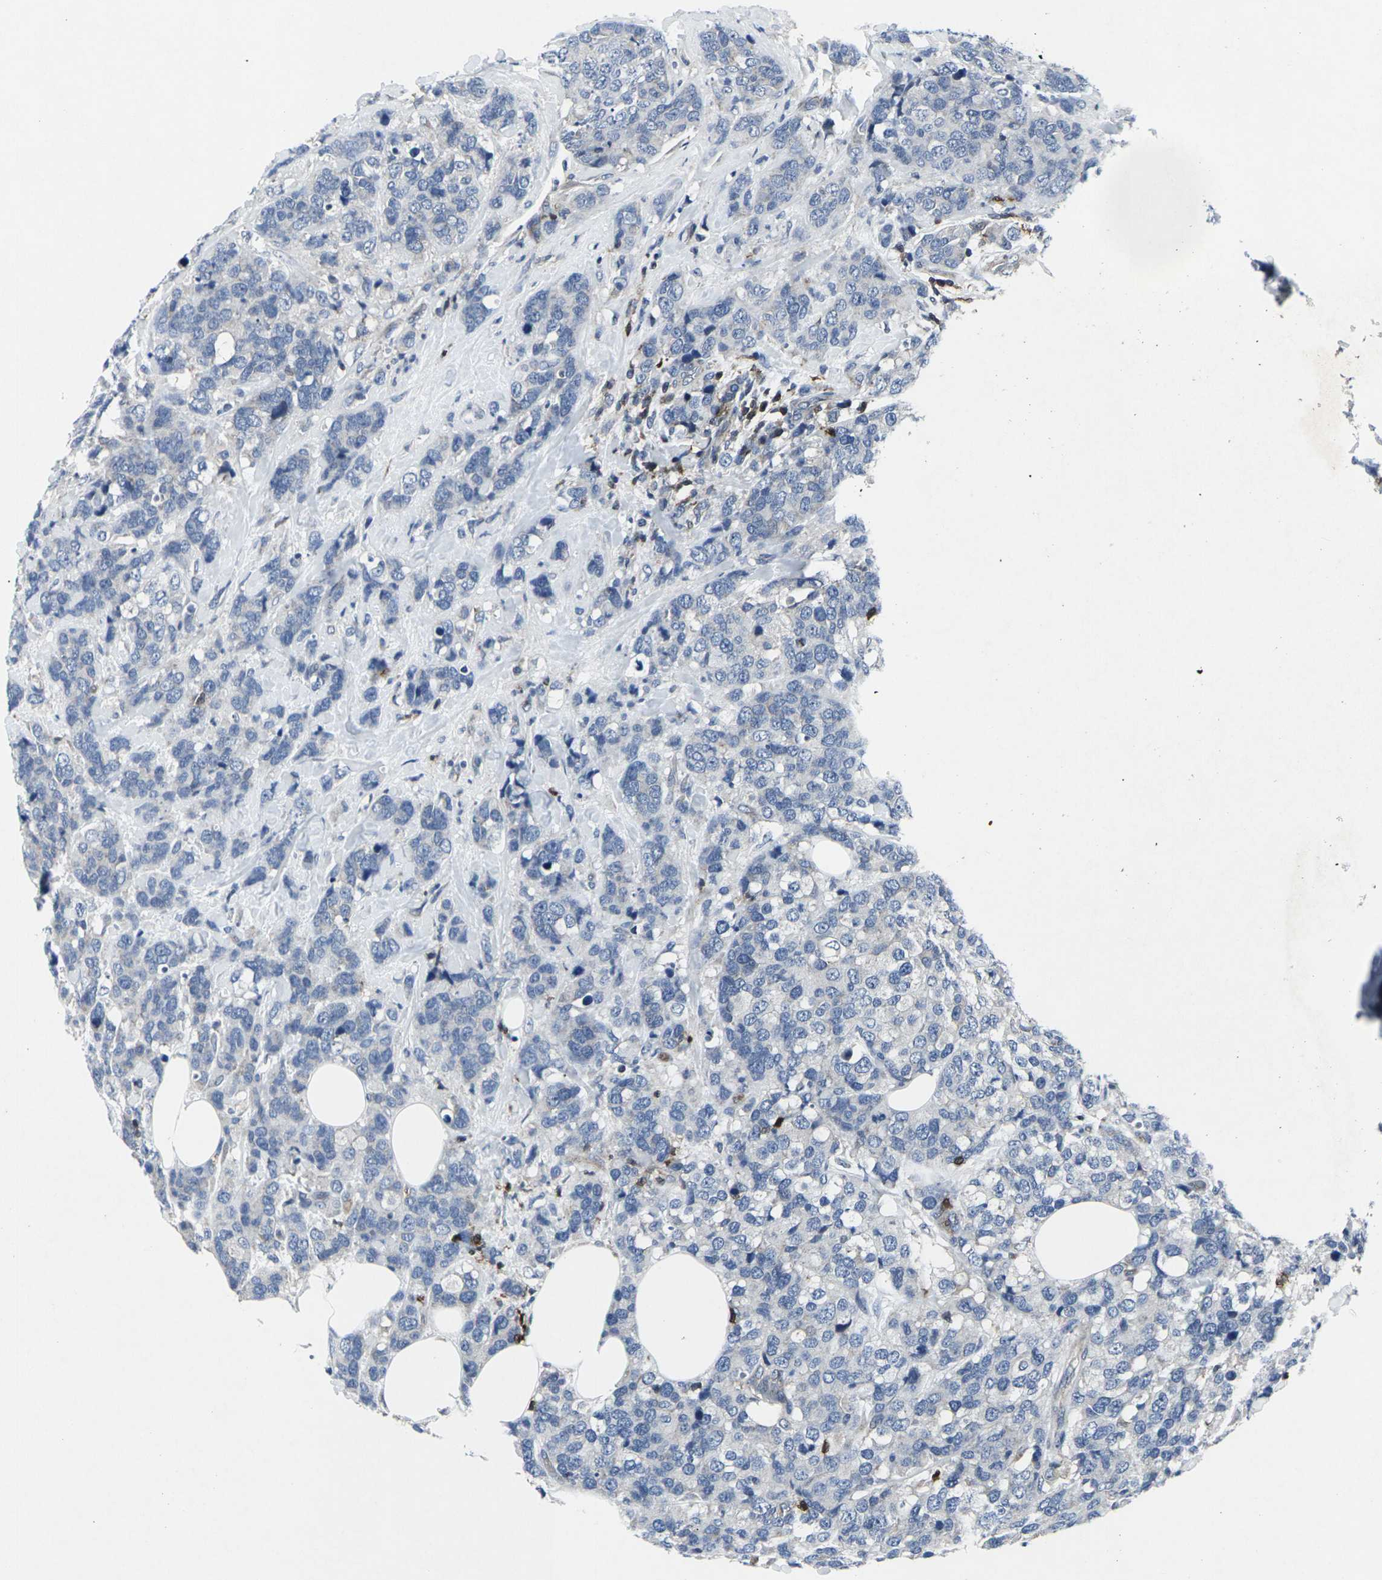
{"staining": {"intensity": "weak", "quantity": "<25%", "location": "cytoplasmic/membranous"}, "tissue": "breast cancer", "cell_type": "Tumor cells", "image_type": "cancer", "snomed": [{"axis": "morphology", "description": "Lobular carcinoma"}, {"axis": "topography", "description": "Breast"}], "caption": "DAB immunohistochemical staining of human breast cancer shows no significant expression in tumor cells.", "gene": "STAT4", "patient": {"sex": "female", "age": 59}}